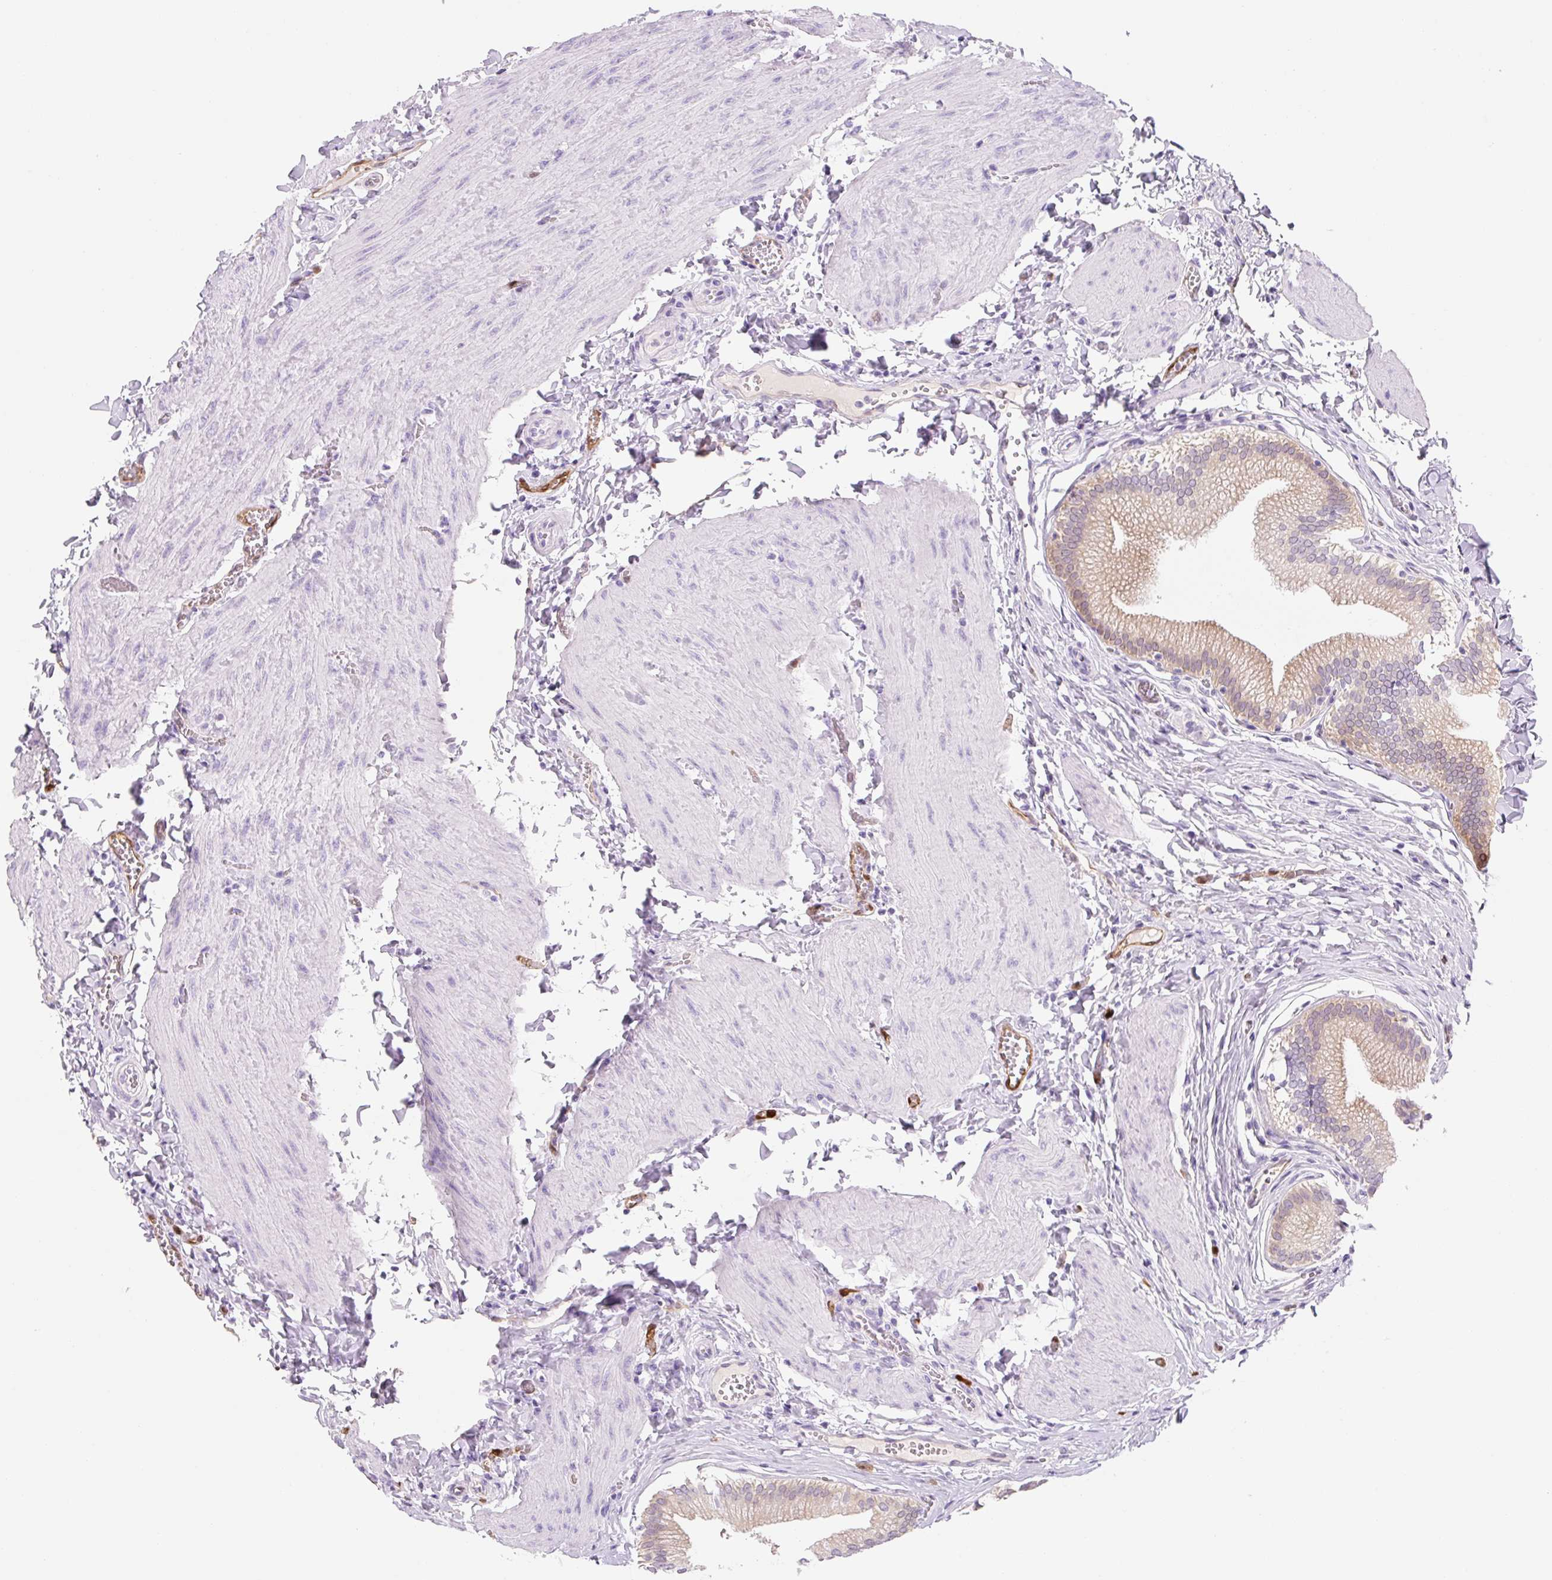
{"staining": {"intensity": "weak", "quantity": "25%-75%", "location": "cytoplasmic/membranous"}, "tissue": "gallbladder", "cell_type": "Glandular cells", "image_type": "normal", "snomed": [{"axis": "morphology", "description": "Normal tissue, NOS"}, {"axis": "topography", "description": "Gallbladder"}], "caption": "The image displays staining of benign gallbladder, revealing weak cytoplasmic/membranous protein expression (brown color) within glandular cells. The staining was performed using DAB (3,3'-diaminobenzidine) to visualize the protein expression in brown, while the nuclei were stained in blue with hematoxylin (Magnification: 20x).", "gene": "FABP5", "patient": {"sex": "male", "age": 17}}